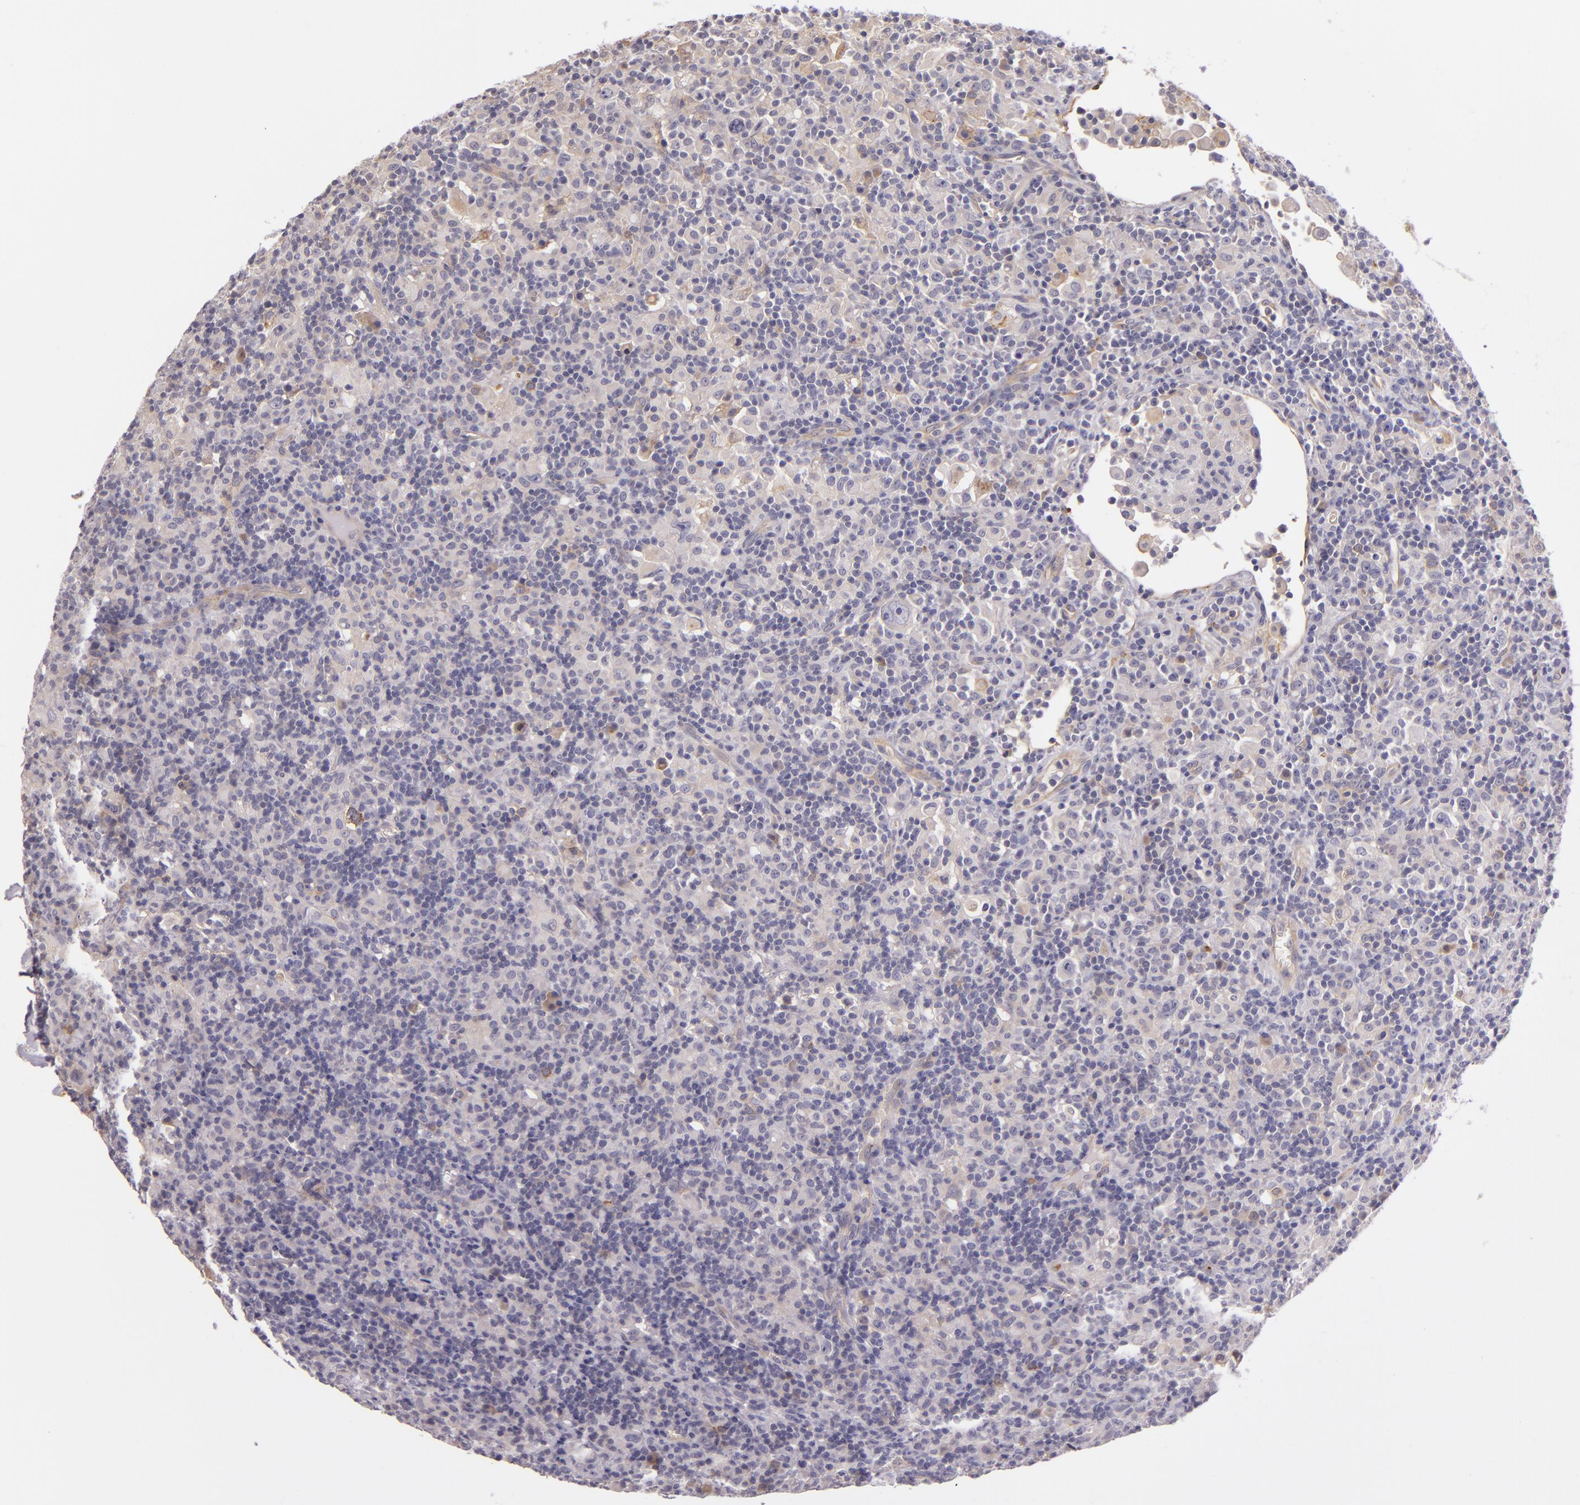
{"staining": {"intensity": "negative", "quantity": "none", "location": "none"}, "tissue": "lymphoma", "cell_type": "Tumor cells", "image_type": "cancer", "snomed": [{"axis": "morphology", "description": "Hodgkin's disease, NOS"}, {"axis": "topography", "description": "Lymph node"}], "caption": "The histopathology image reveals no staining of tumor cells in lymphoma.", "gene": "CTSF", "patient": {"sex": "male", "age": 46}}